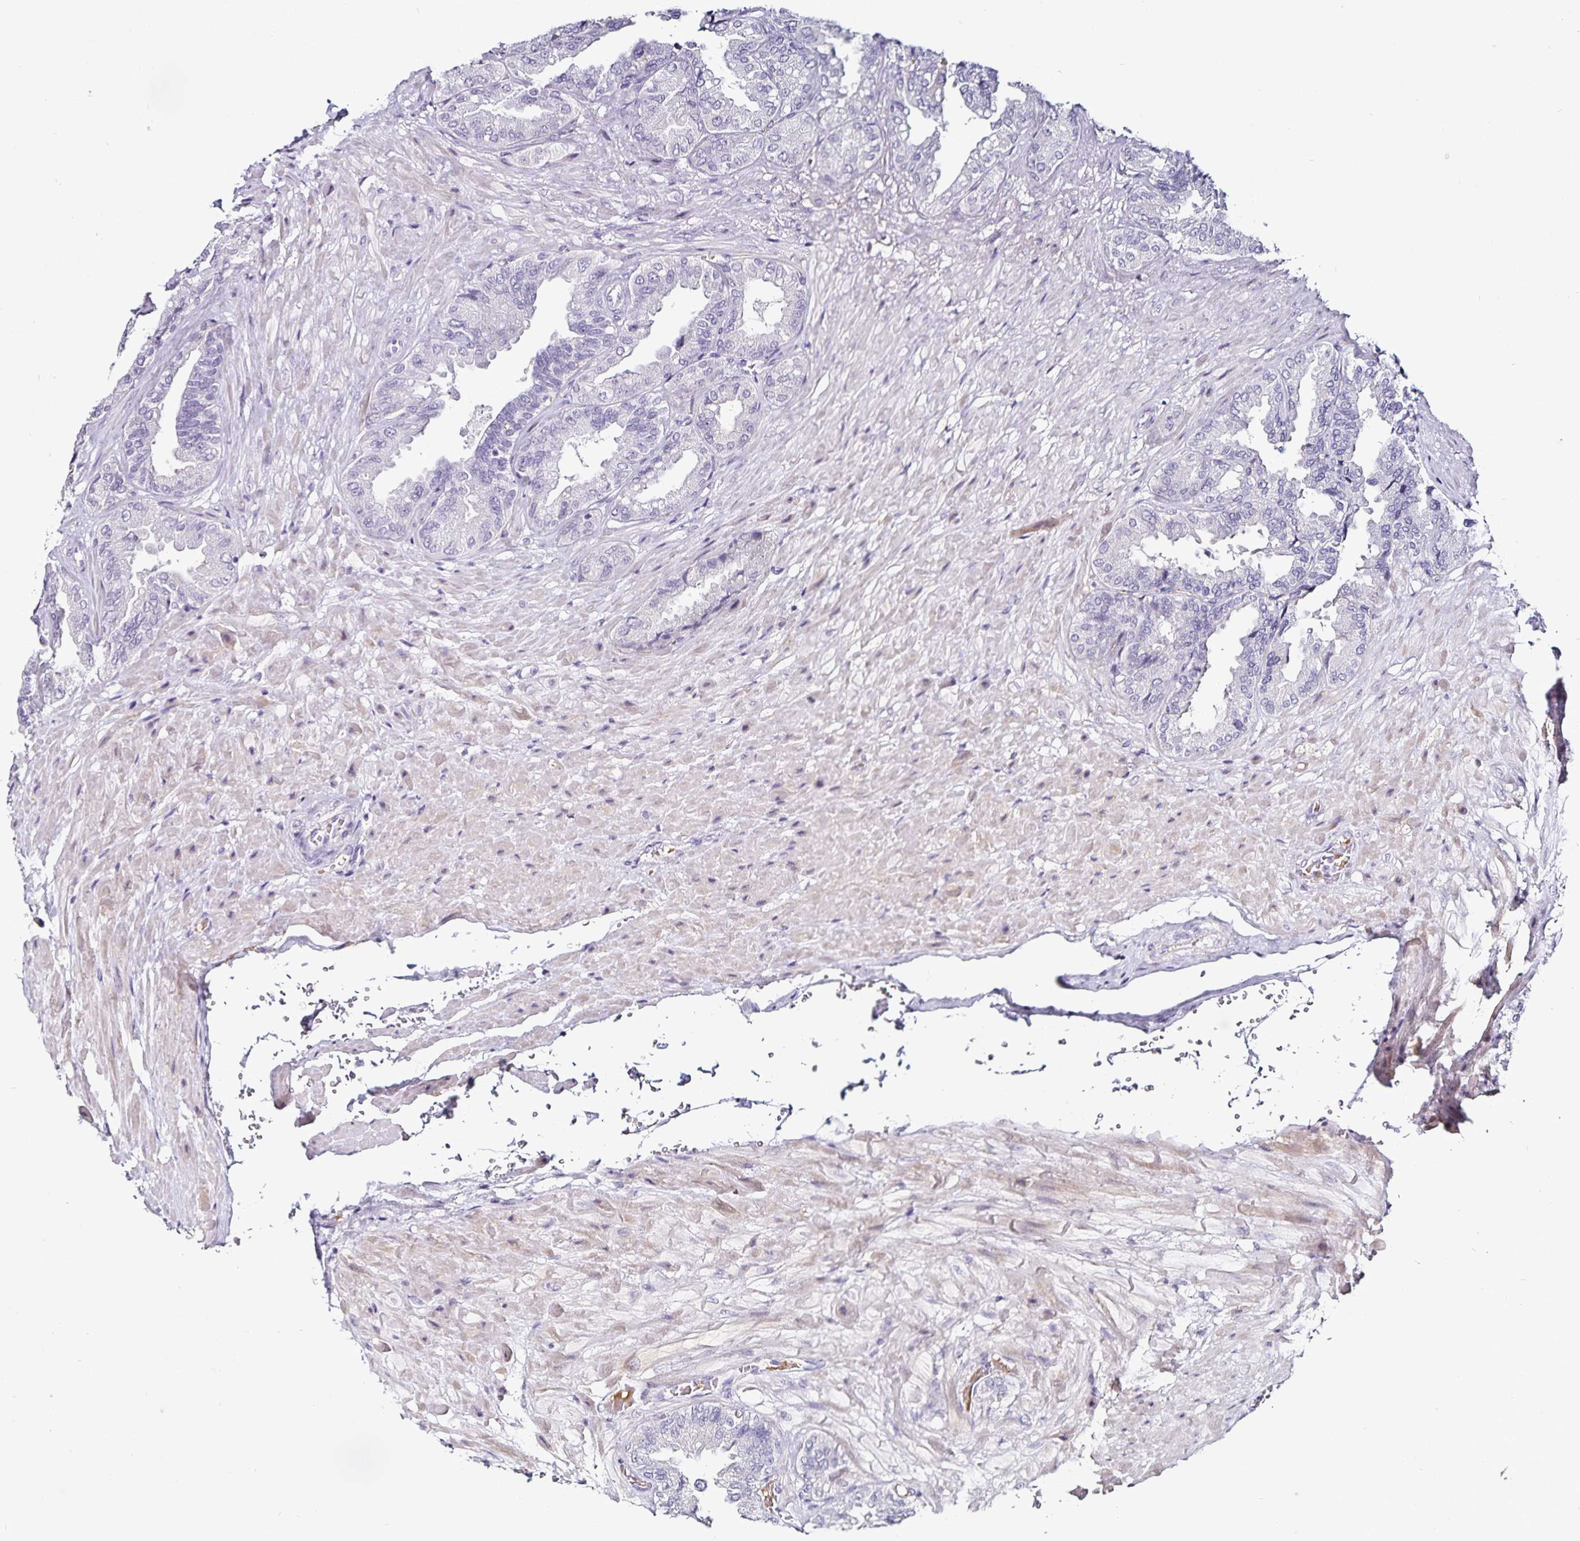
{"staining": {"intensity": "negative", "quantity": "none", "location": "none"}, "tissue": "seminal vesicle", "cell_type": "Glandular cells", "image_type": "normal", "snomed": [{"axis": "morphology", "description": "Normal tissue, NOS"}, {"axis": "topography", "description": "Seminal veicle"}], "caption": "Micrograph shows no protein expression in glandular cells of normal seminal vesicle. (DAB immunohistochemistry (IHC) visualized using brightfield microscopy, high magnification).", "gene": "TTR", "patient": {"sex": "male", "age": 68}}